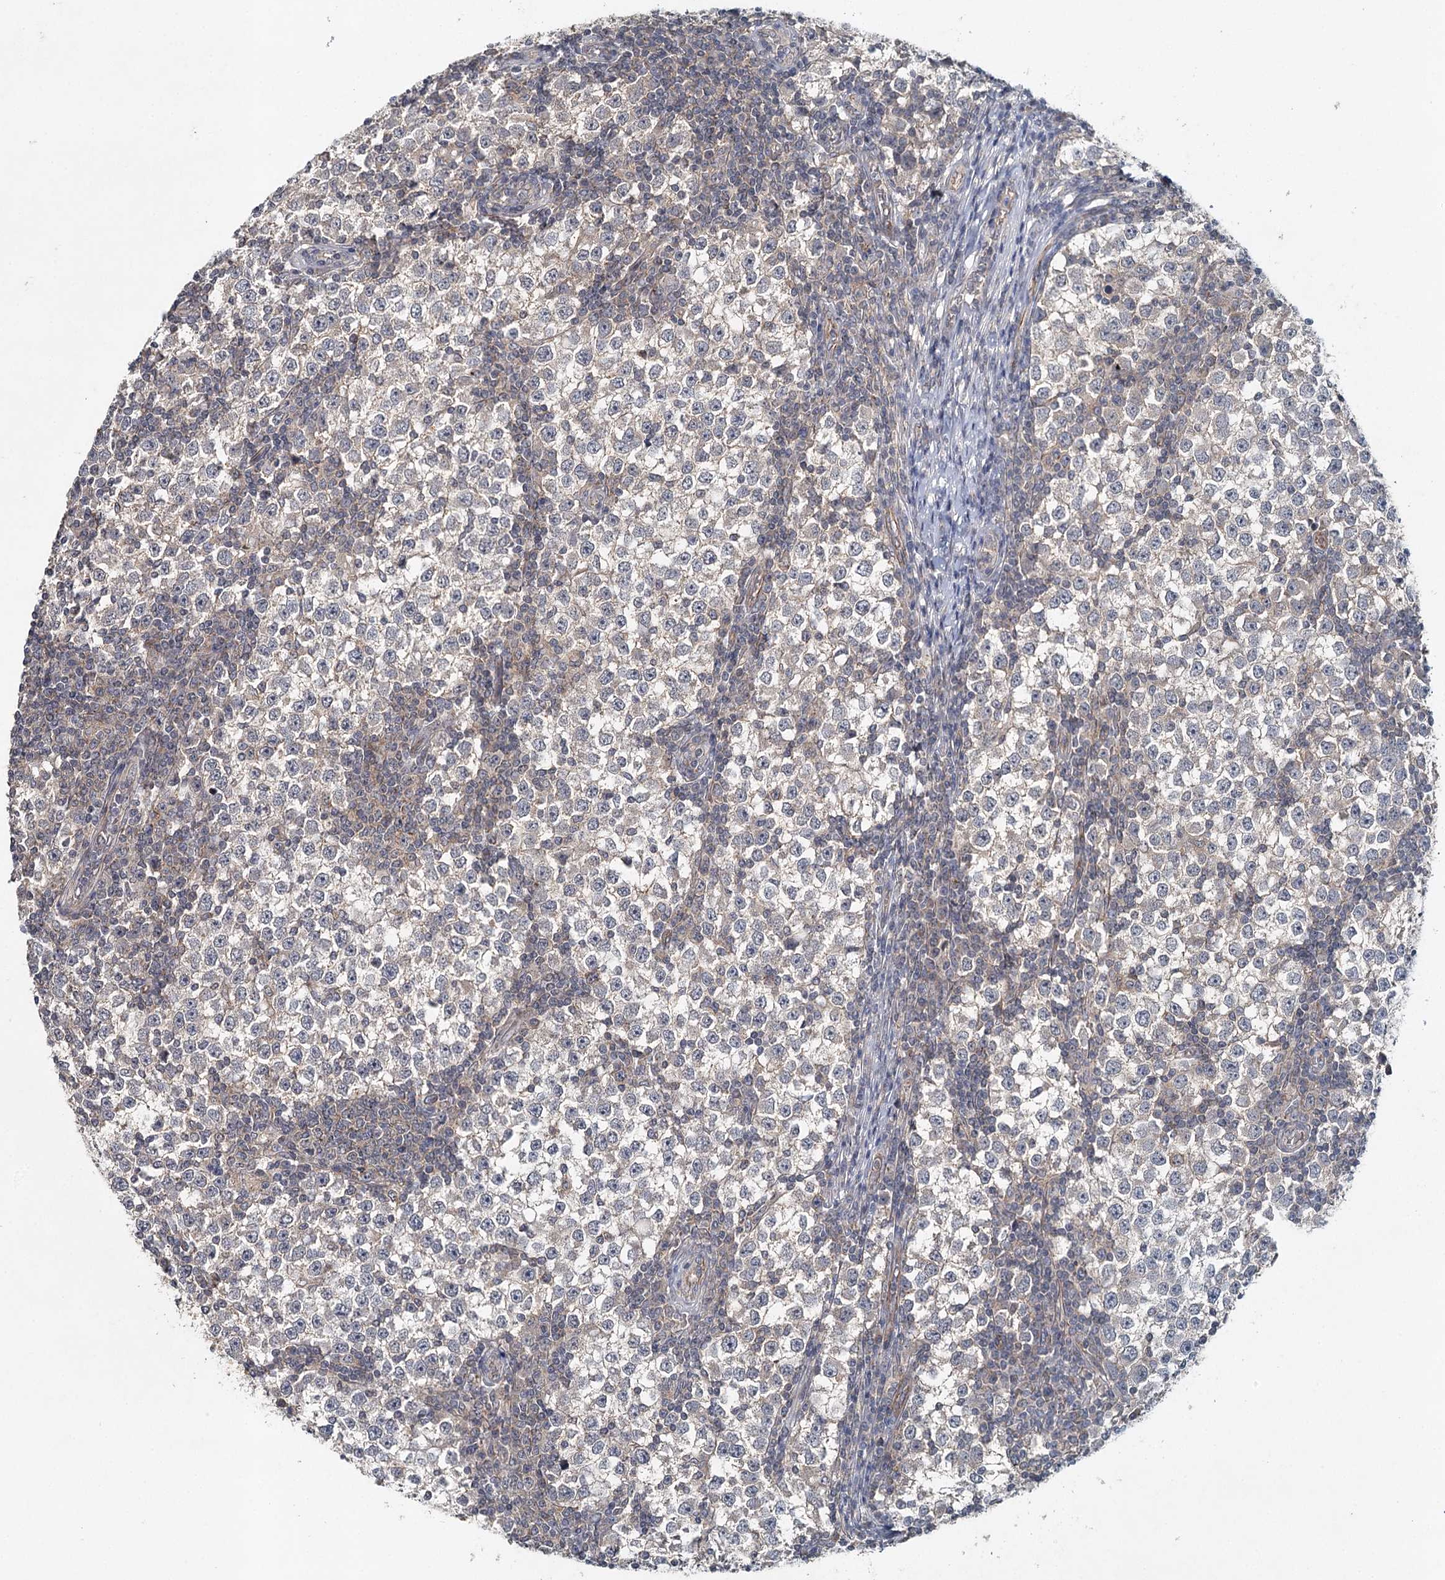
{"staining": {"intensity": "negative", "quantity": "none", "location": "none"}, "tissue": "testis cancer", "cell_type": "Tumor cells", "image_type": "cancer", "snomed": [{"axis": "morphology", "description": "Seminoma, NOS"}, {"axis": "topography", "description": "Testis"}], "caption": "Human testis cancer (seminoma) stained for a protein using IHC displays no staining in tumor cells.", "gene": "SYNPO", "patient": {"sex": "male", "age": 65}}